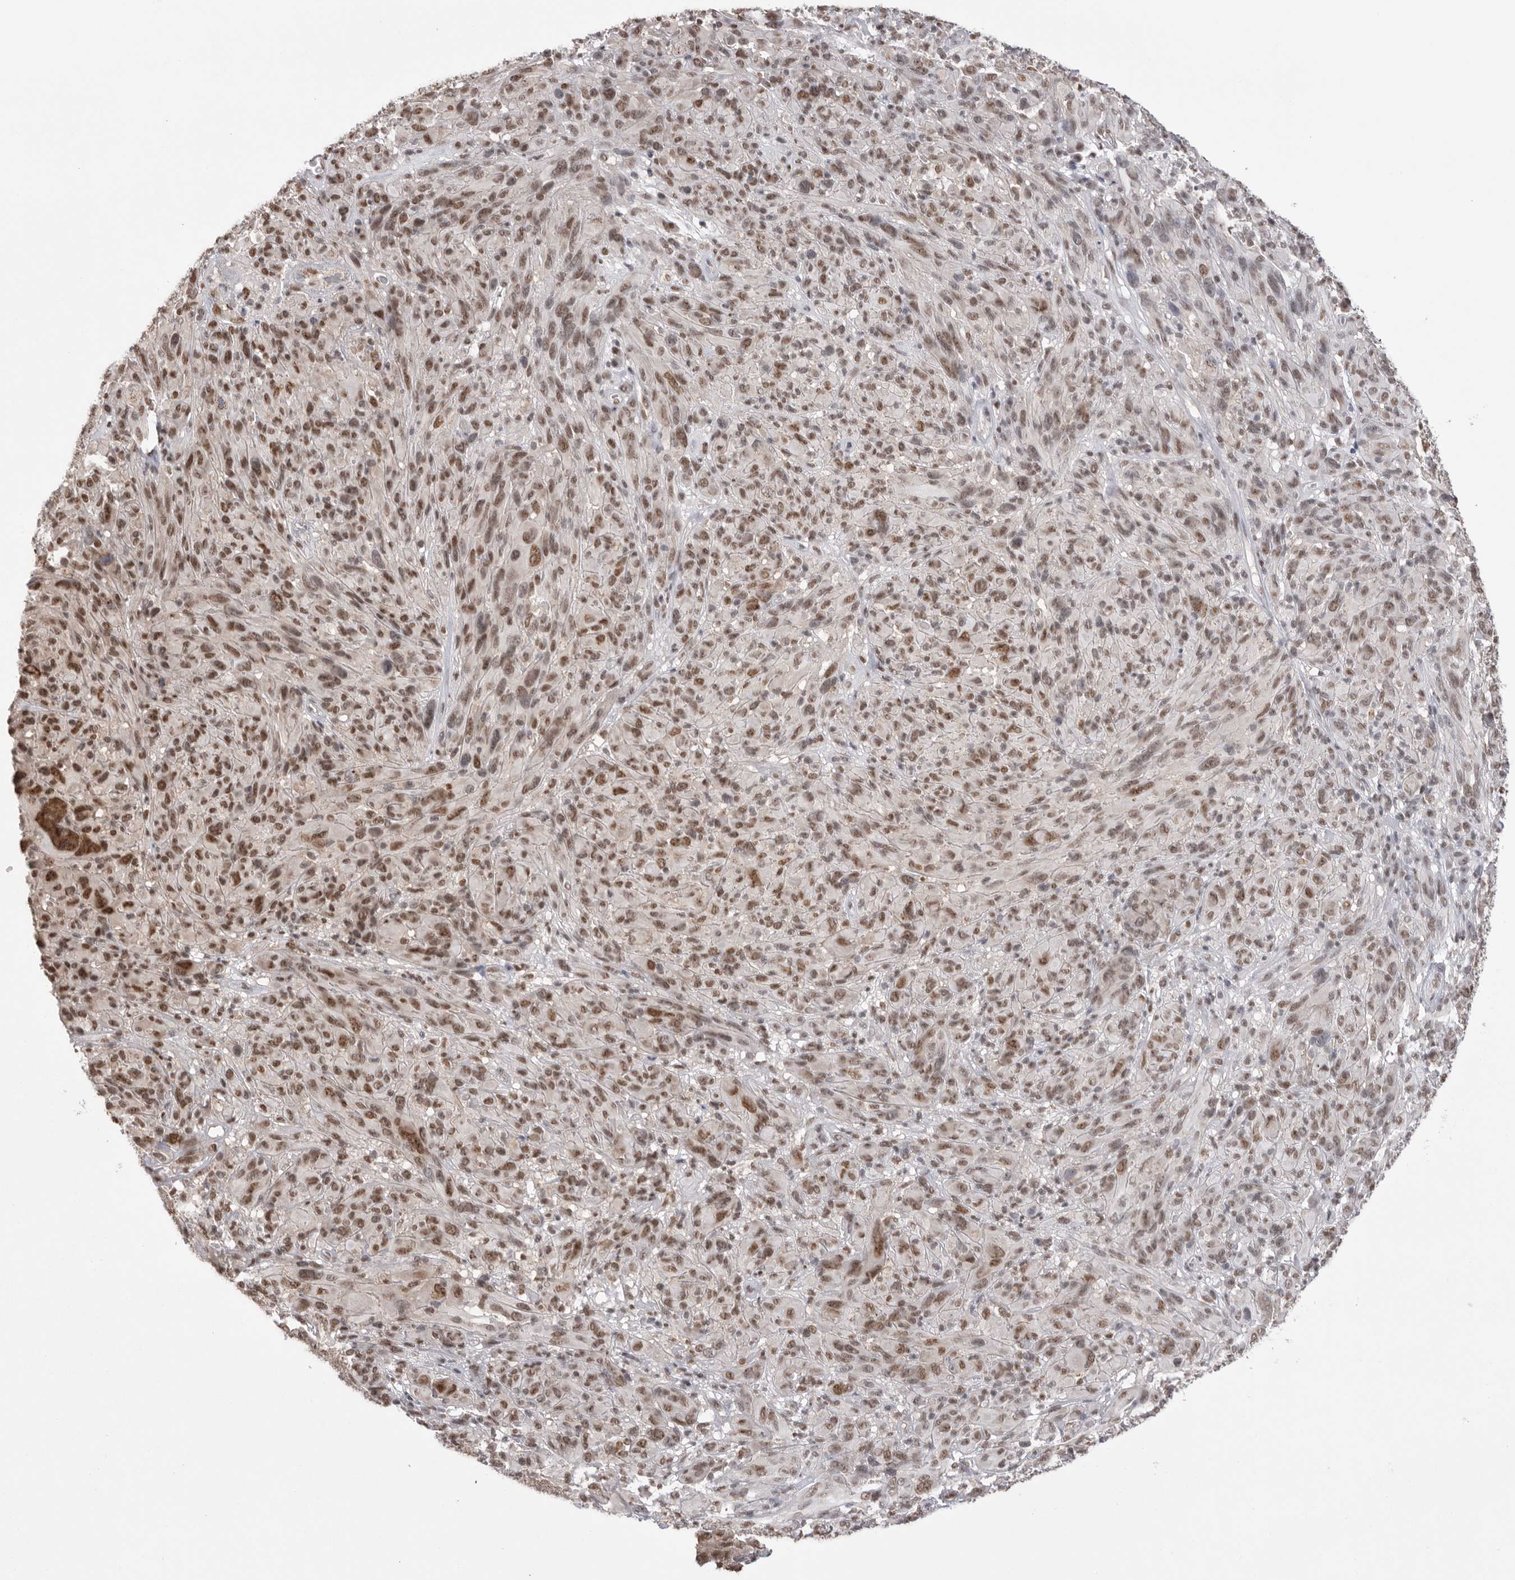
{"staining": {"intensity": "moderate", "quantity": ">75%", "location": "nuclear"}, "tissue": "melanoma", "cell_type": "Tumor cells", "image_type": "cancer", "snomed": [{"axis": "morphology", "description": "Malignant melanoma, NOS"}, {"axis": "topography", "description": "Skin of head"}], "caption": "Moderate nuclear expression for a protein is identified in about >75% of tumor cells of malignant melanoma using immunohistochemistry.", "gene": "BCLAF3", "patient": {"sex": "male", "age": 96}}